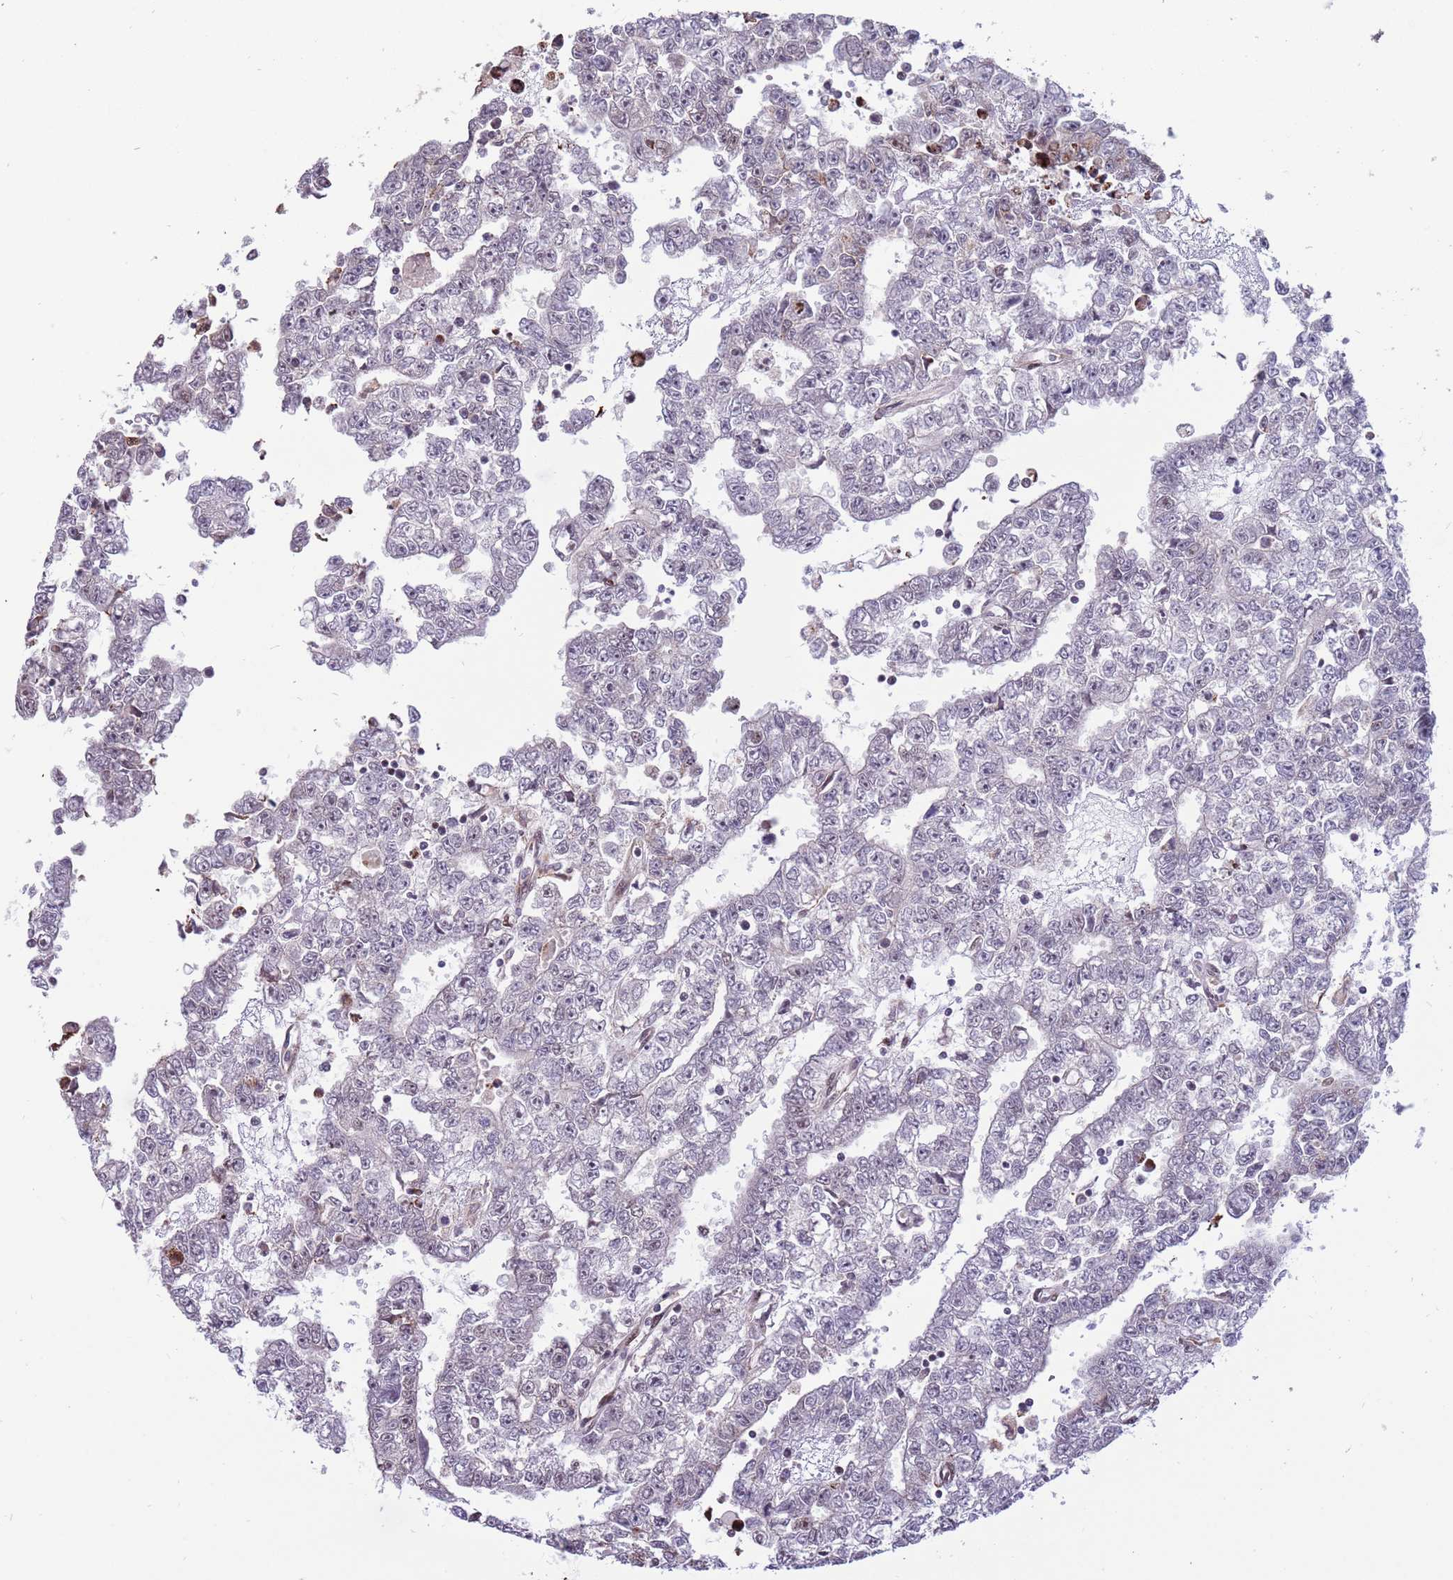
{"staining": {"intensity": "weak", "quantity": "<25%", "location": "nuclear"}, "tissue": "testis cancer", "cell_type": "Tumor cells", "image_type": "cancer", "snomed": [{"axis": "morphology", "description": "Carcinoma, Embryonal, NOS"}, {"axis": "topography", "description": "Testis"}], "caption": "Human testis cancer (embryonal carcinoma) stained for a protein using immunohistochemistry displays no expression in tumor cells.", "gene": "BARD1", "patient": {"sex": "male", "age": 25}}